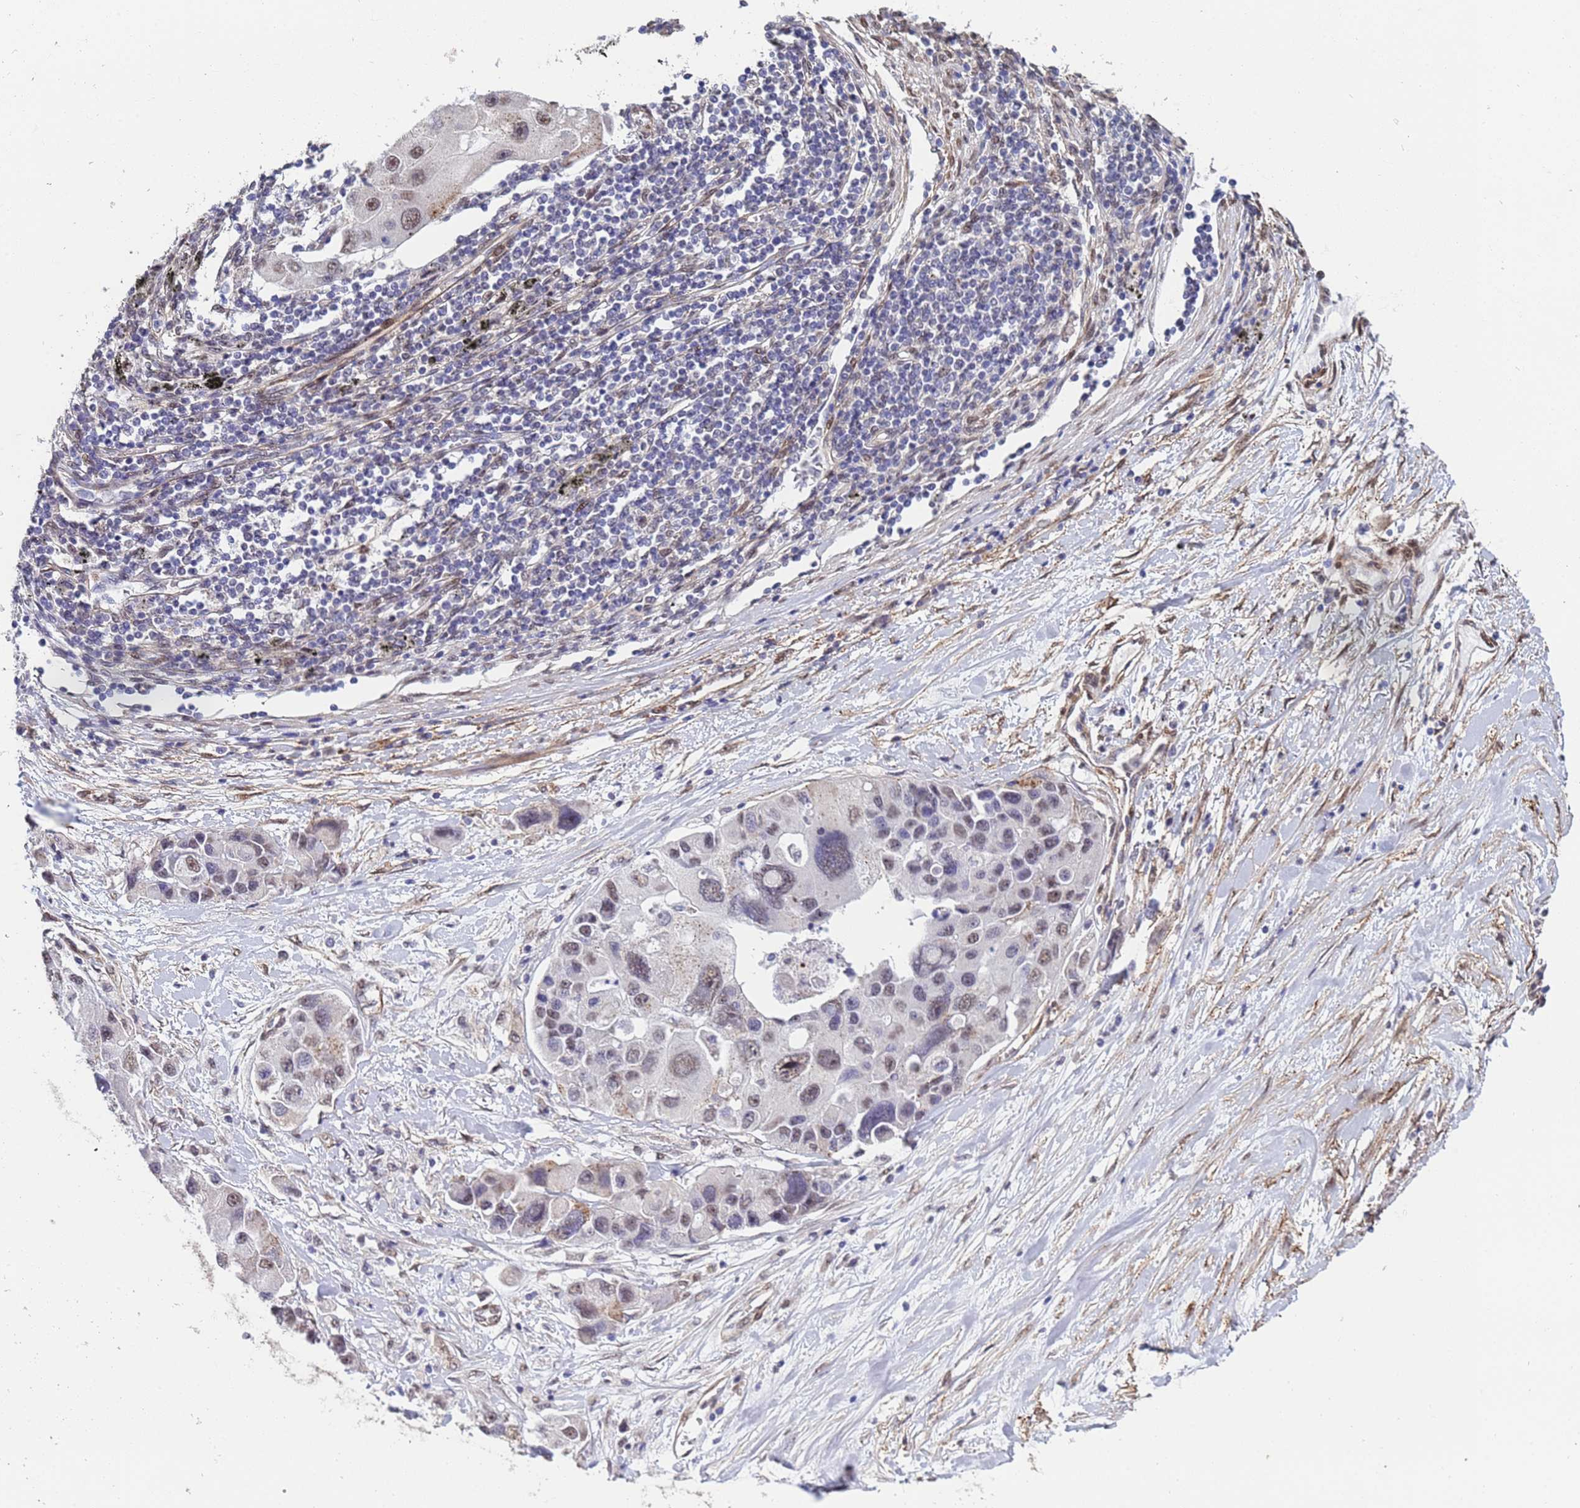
{"staining": {"intensity": "weak", "quantity": "25%-75%", "location": "nuclear"}, "tissue": "lung cancer", "cell_type": "Tumor cells", "image_type": "cancer", "snomed": [{"axis": "morphology", "description": "Adenocarcinoma, NOS"}, {"axis": "topography", "description": "Lung"}], "caption": "Weak nuclear protein staining is appreciated in about 25%-75% of tumor cells in lung adenocarcinoma.", "gene": "TRIP6", "patient": {"sex": "female", "age": 54}}